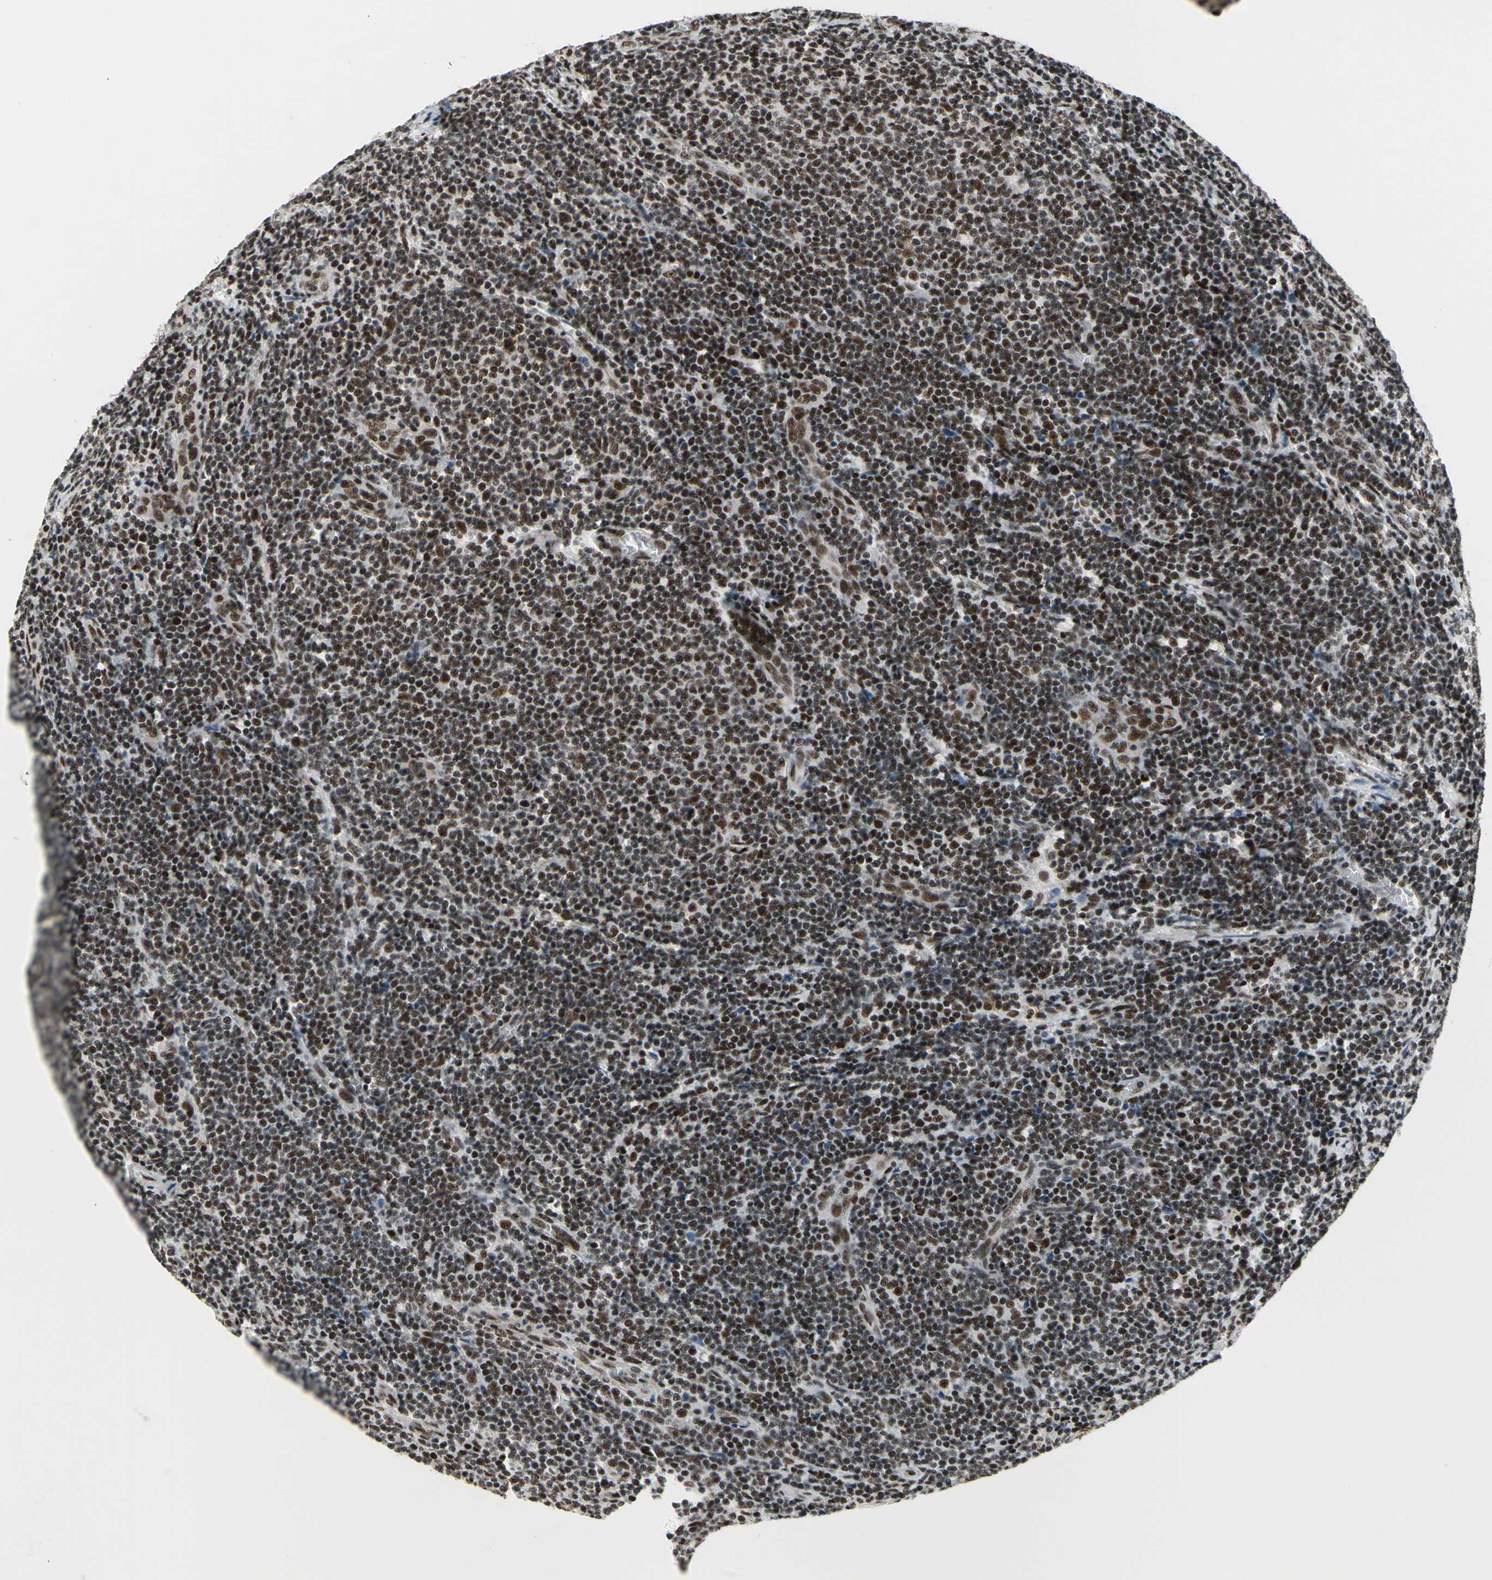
{"staining": {"intensity": "strong", "quantity": ">75%", "location": "nuclear"}, "tissue": "lymphoma", "cell_type": "Tumor cells", "image_type": "cancer", "snomed": [{"axis": "morphology", "description": "Malignant lymphoma, non-Hodgkin's type, Low grade"}, {"axis": "topography", "description": "Lymph node"}], "caption": "Malignant lymphoma, non-Hodgkin's type (low-grade) was stained to show a protein in brown. There is high levels of strong nuclear expression in about >75% of tumor cells.", "gene": "SRSF11", "patient": {"sex": "male", "age": 66}}